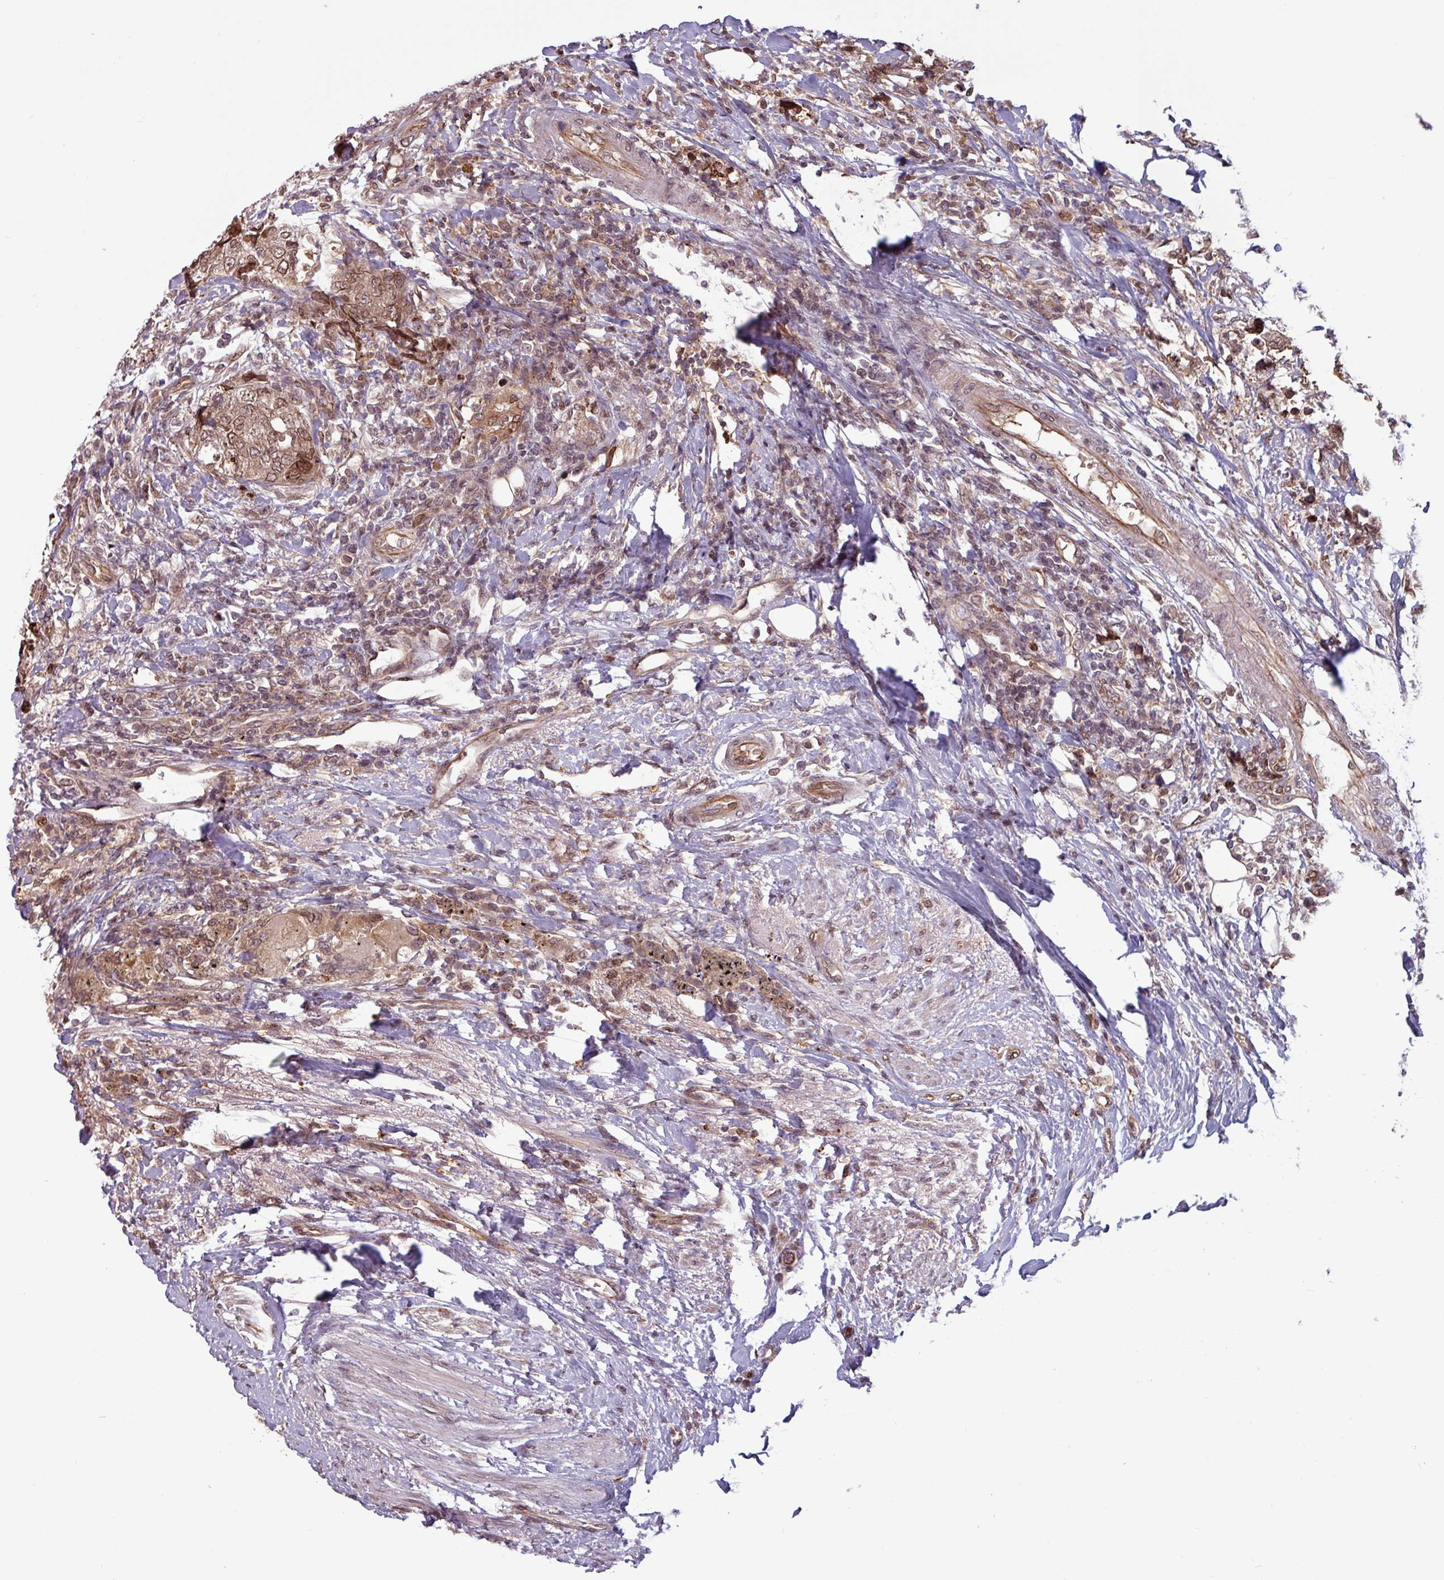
{"staining": {"intensity": "moderate", "quantity": ">75%", "location": "cytoplasmic/membranous"}, "tissue": "urothelial cancer", "cell_type": "Tumor cells", "image_type": "cancer", "snomed": [{"axis": "morphology", "description": "Urothelial carcinoma, High grade"}, {"axis": "topography", "description": "Urinary bladder"}], "caption": "Immunohistochemistry (IHC) staining of high-grade urothelial carcinoma, which displays medium levels of moderate cytoplasmic/membranous positivity in approximately >75% of tumor cells indicating moderate cytoplasmic/membranous protein staining. The staining was performed using DAB (3,3'-diaminobenzidine) (brown) for protein detection and nuclei were counterstained in hematoxylin (blue).", "gene": "RBM4B", "patient": {"sex": "female", "age": 78}}